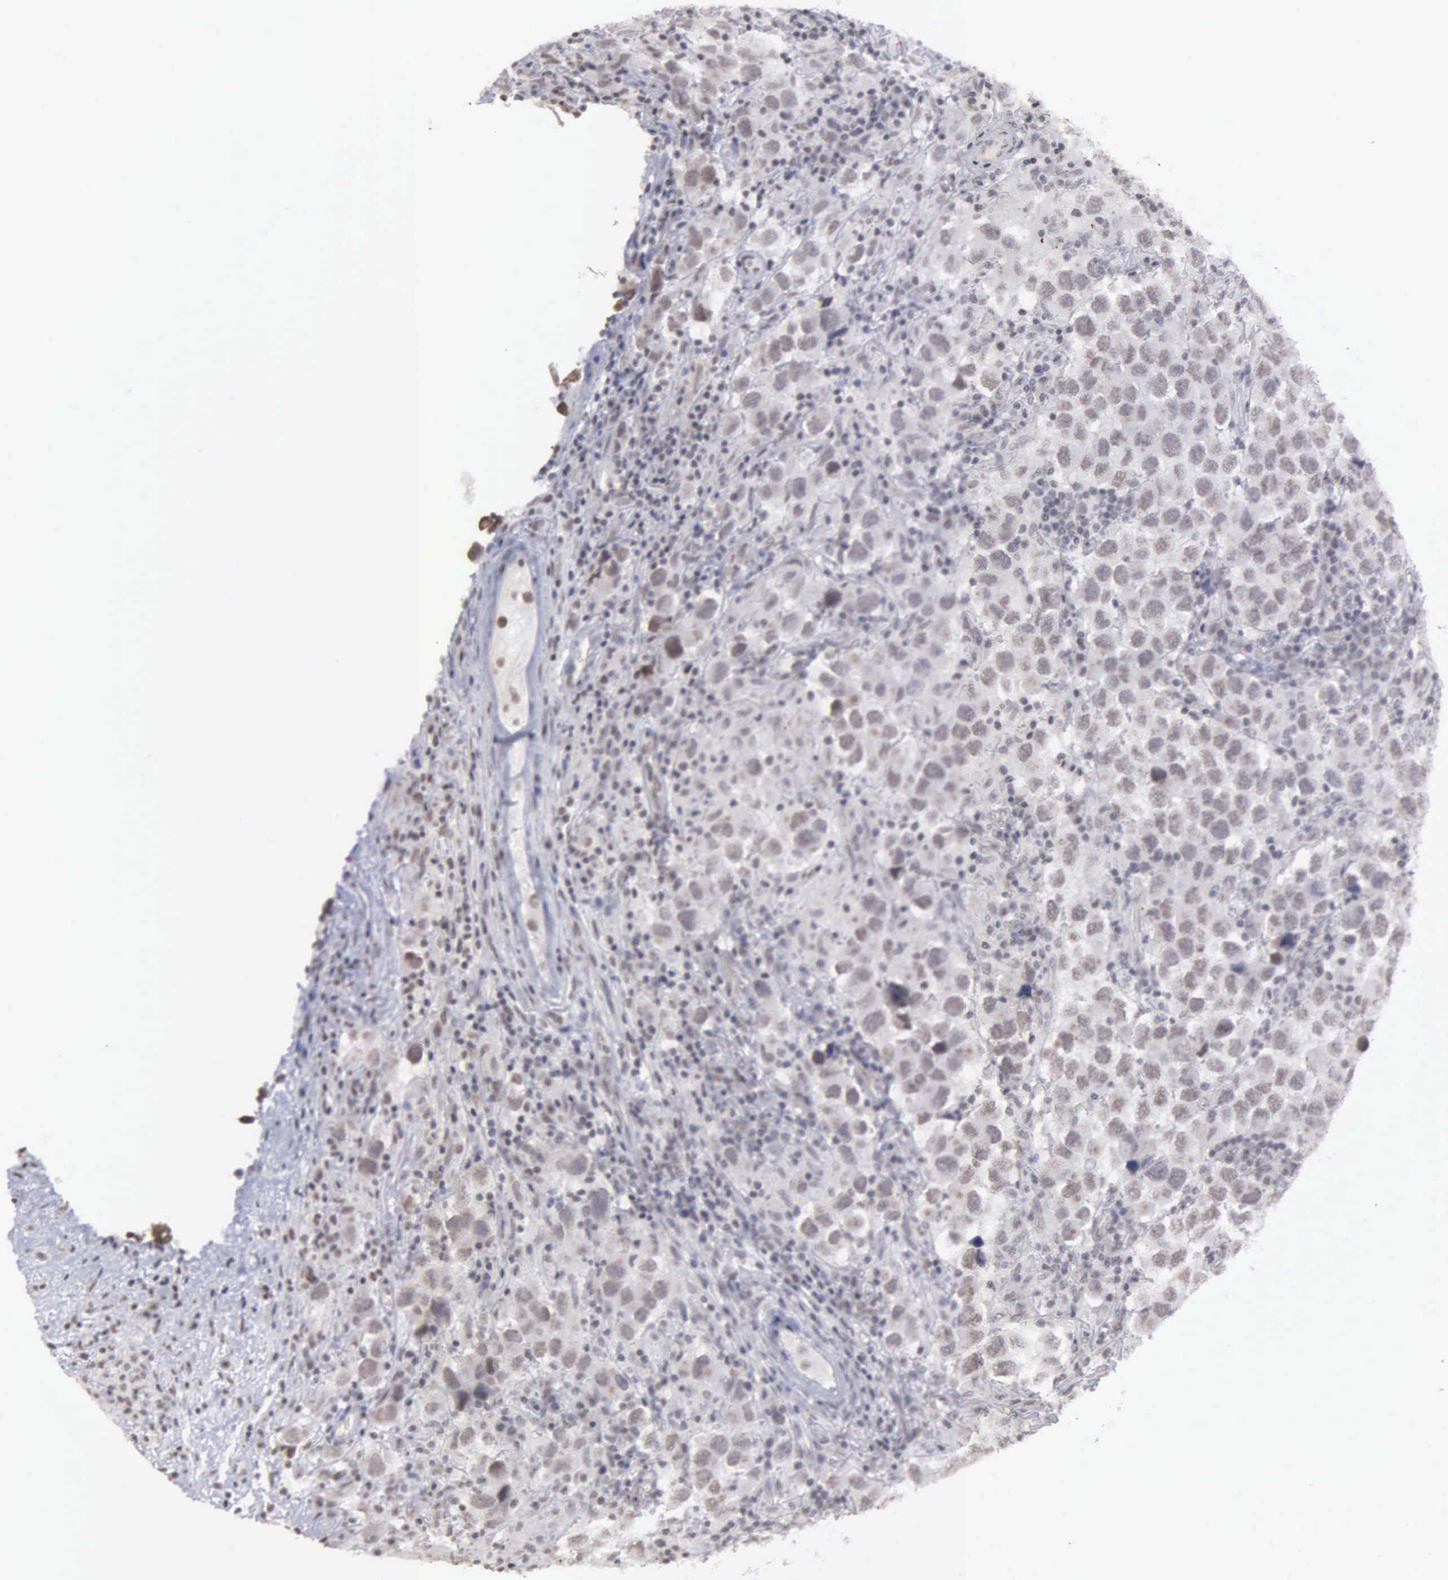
{"staining": {"intensity": "weak", "quantity": "25%-75%", "location": "cytoplasmic/membranous,nuclear"}, "tissue": "testis cancer", "cell_type": "Tumor cells", "image_type": "cancer", "snomed": [{"axis": "morphology", "description": "Carcinoma, Embryonal, NOS"}, {"axis": "topography", "description": "Testis"}], "caption": "A micrograph showing weak cytoplasmic/membranous and nuclear expression in about 25%-75% of tumor cells in embryonal carcinoma (testis), as visualized by brown immunohistochemical staining.", "gene": "GTF2A1", "patient": {"sex": "male", "age": 21}}